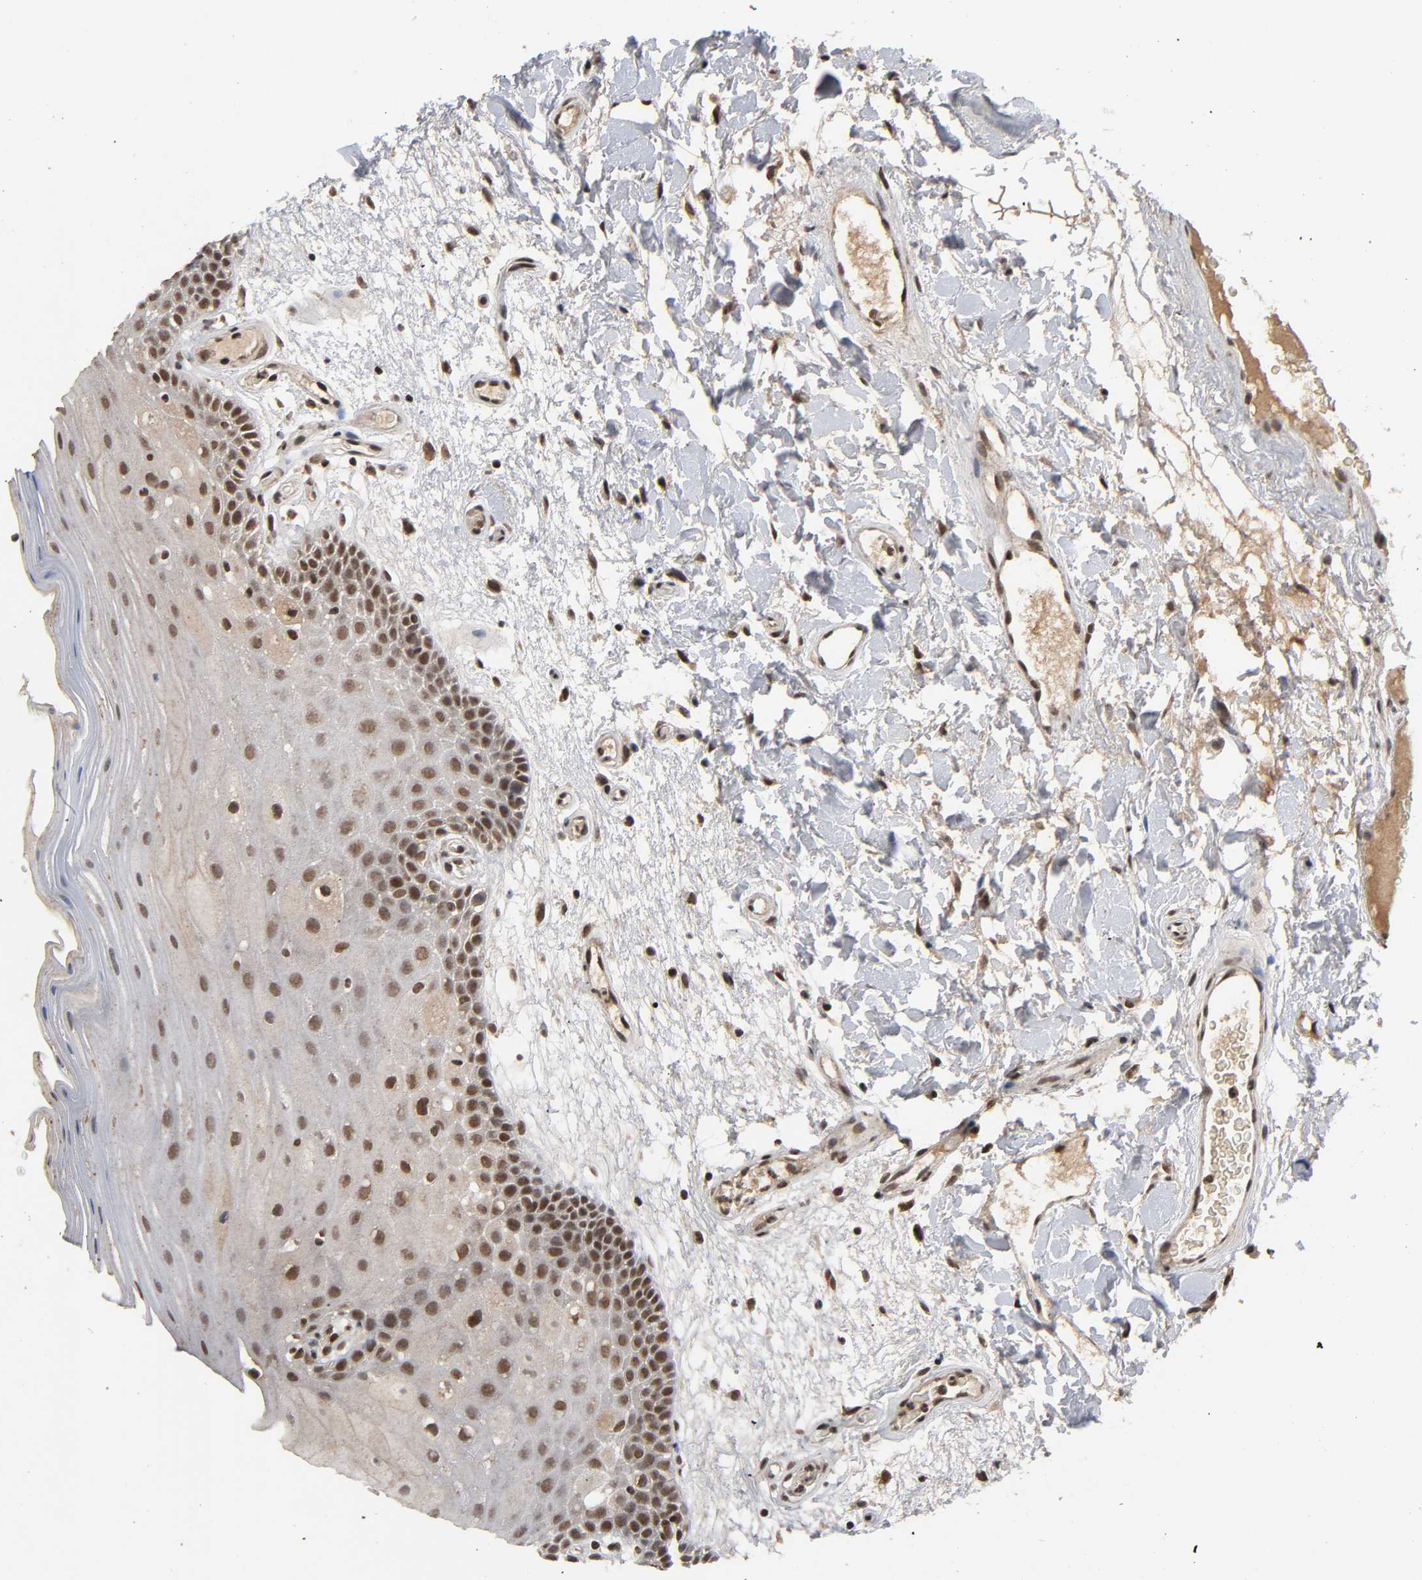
{"staining": {"intensity": "strong", "quantity": "25%-75%", "location": "cytoplasmic/membranous,nuclear"}, "tissue": "oral mucosa", "cell_type": "Squamous epithelial cells", "image_type": "normal", "snomed": [{"axis": "morphology", "description": "Normal tissue, NOS"}, {"axis": "morphology", "description": "Squamous cell carcinoma, NOS"}, {"axis": "topography", "description": "Skeletal muscle"}, {"axis": "topography", "description": "Oral tissue"}, {"axis": "topography", "description": "Head-Neck"}], "caption": "Protein expression by IHC displays strong cytoplasmic/membranous,nuclear expression in about 25%-75% of squamous epithelial cells in unremarkable oral mucosa. (Stains: DAB in brown, nuclei in blue, Microscopy: brightfield microscopy at high magnification).", "gene": "ZNF384", "patient": {"sex": "male", "age": 71}}